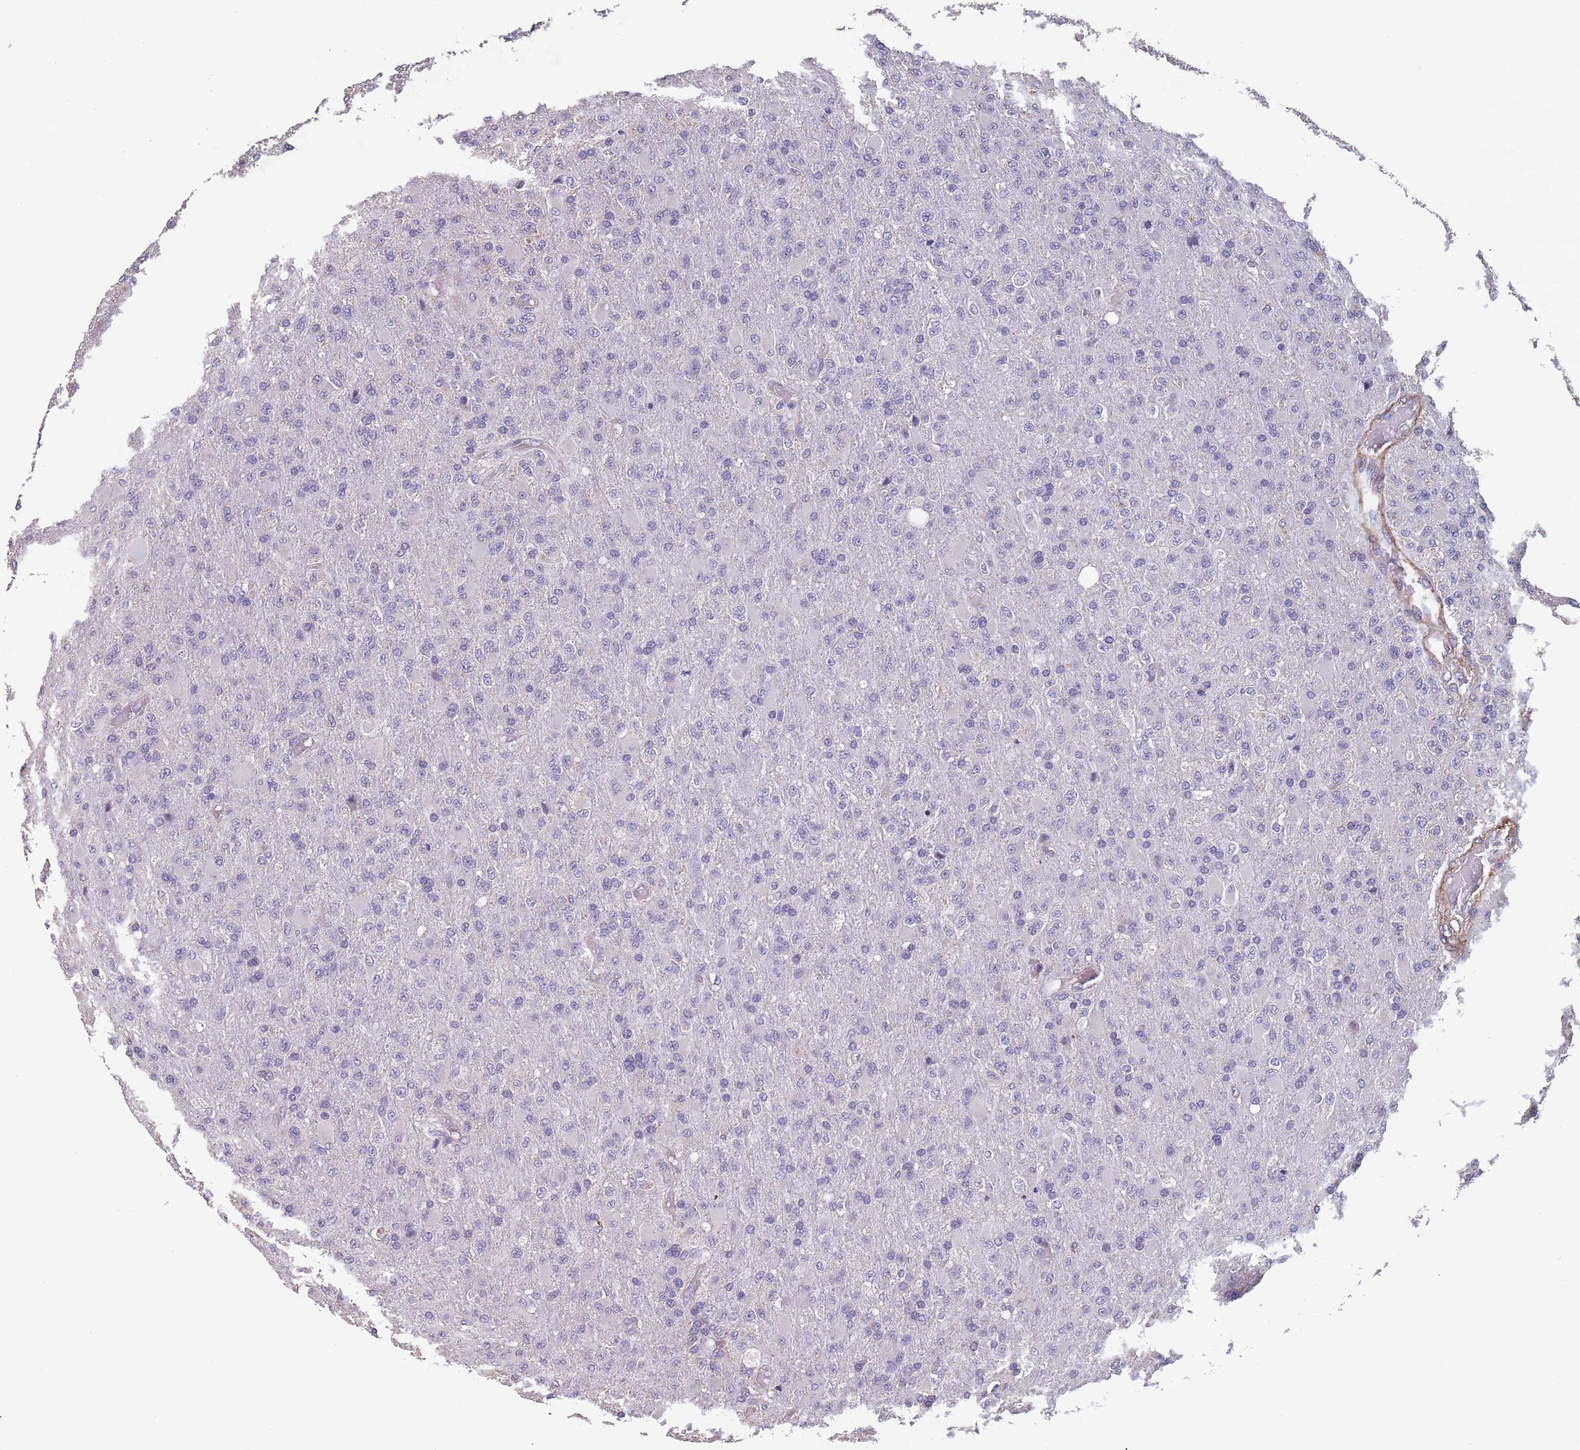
{"staining": {"intensity": "negative", "quantity": "none", "location": "none"}, "tissue": "glioma", "cell_type": "Tumor cells", "image_type": "cancer", "snomed": [{"axis": "morphology", "description": "Glioma, malignant, Low grade"}, {"axis": "topography", "description": "Brain"}], "caption": "Tumor cells show no significant protein staining in glioma. The staining is performed using DAB brown chromogen with nuclei counter-stained in using hematoxylin.", "gene": "TOMM40L", "patient": {"sex": "male", "age": 65}}